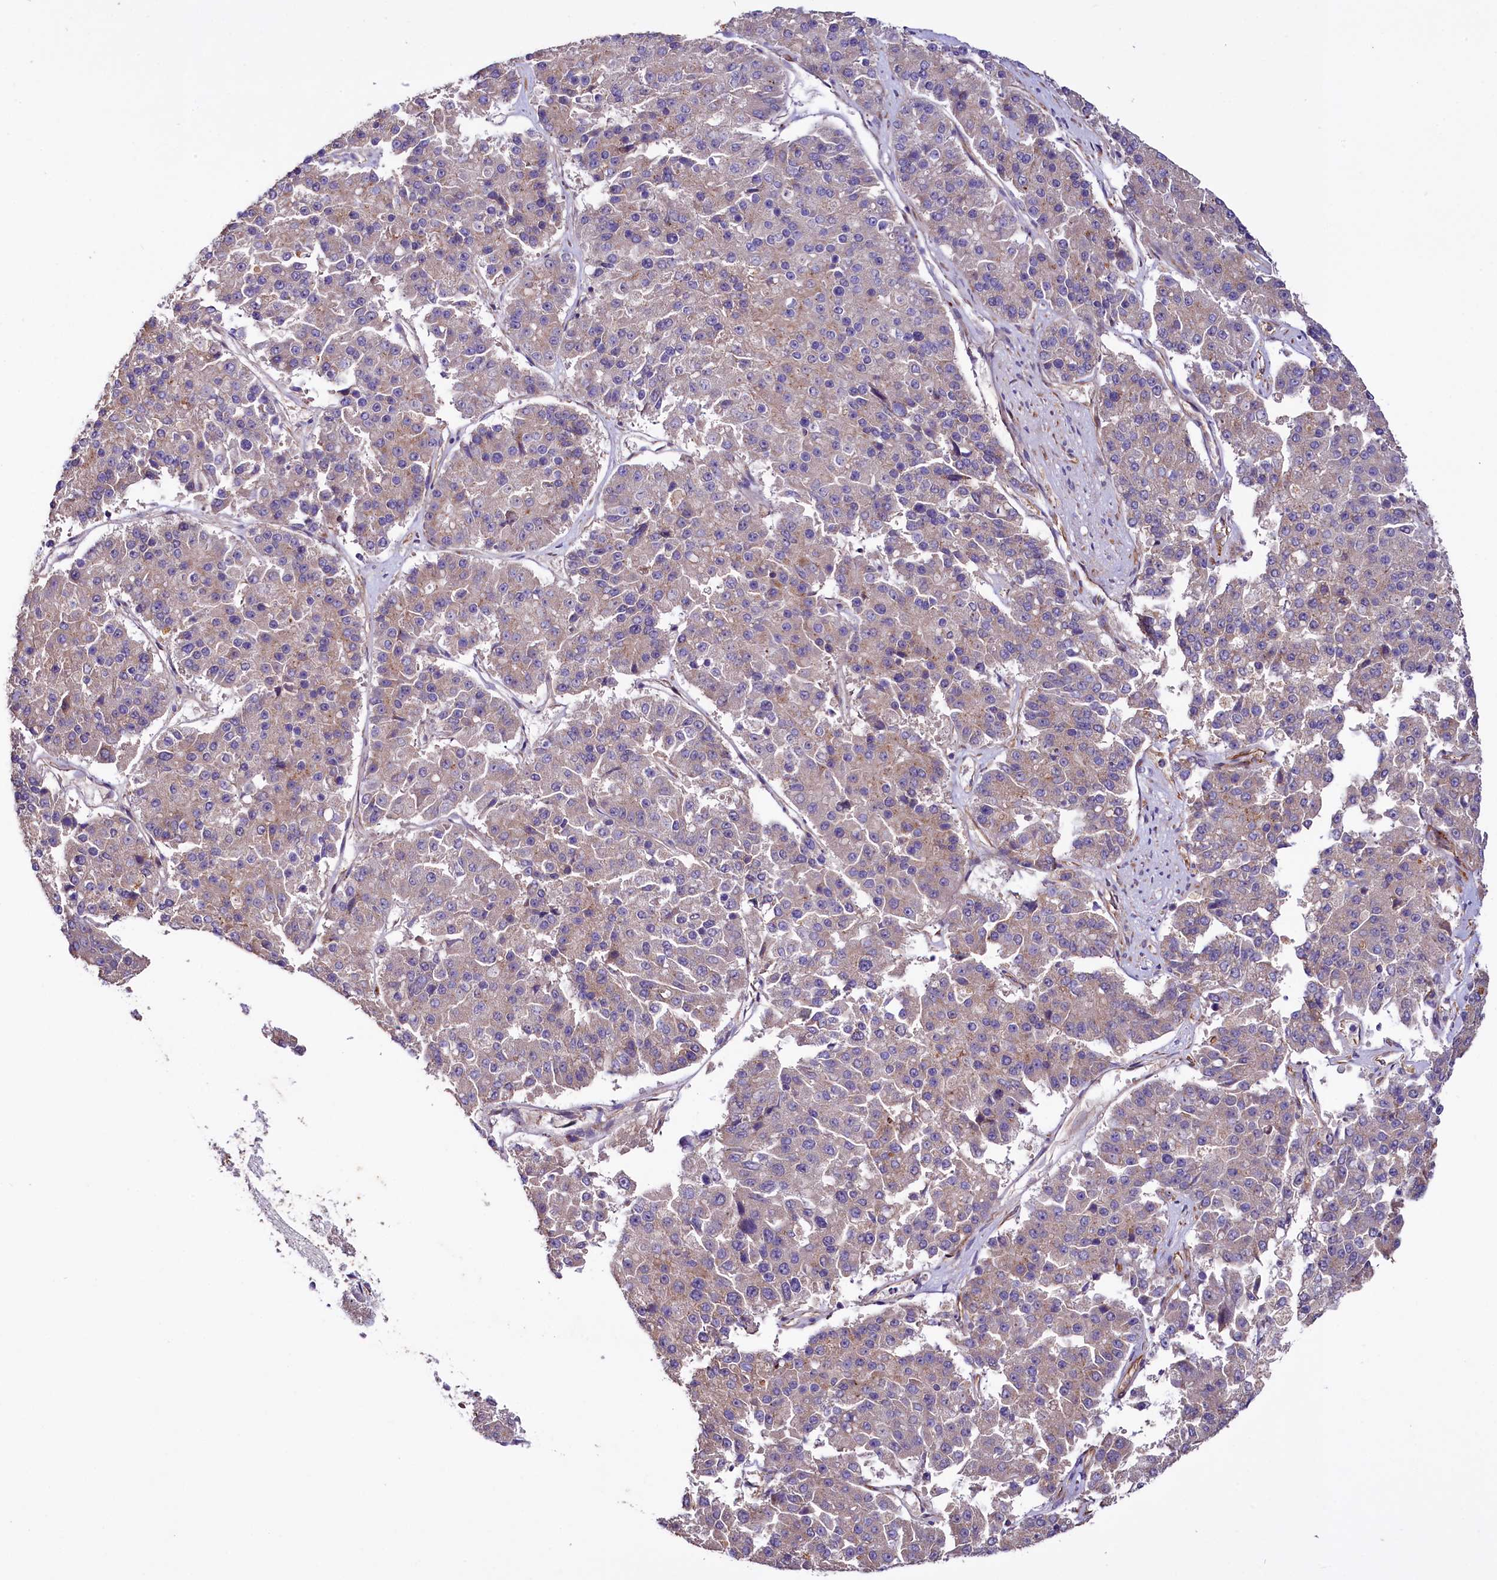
{"staining": {"intensity": "negative", "quantity": "none", "location": "none"}, "tissue": "pancreatic cancer", "cell_type": "Tumor cells", "image_type": "cancer", "snomed": [{"axis": "morphology", "description": "Adenocarcinoma, NOS"}, {"axis": "topography", "description": "Pancreas"}], "caption": "Pancreatic adenocarcinoma was stained to show a protein in brown. There is no significant positivity in tumor cells.", "gene": "SPATS2", "patient": {"sex": "male", "age": 50}}